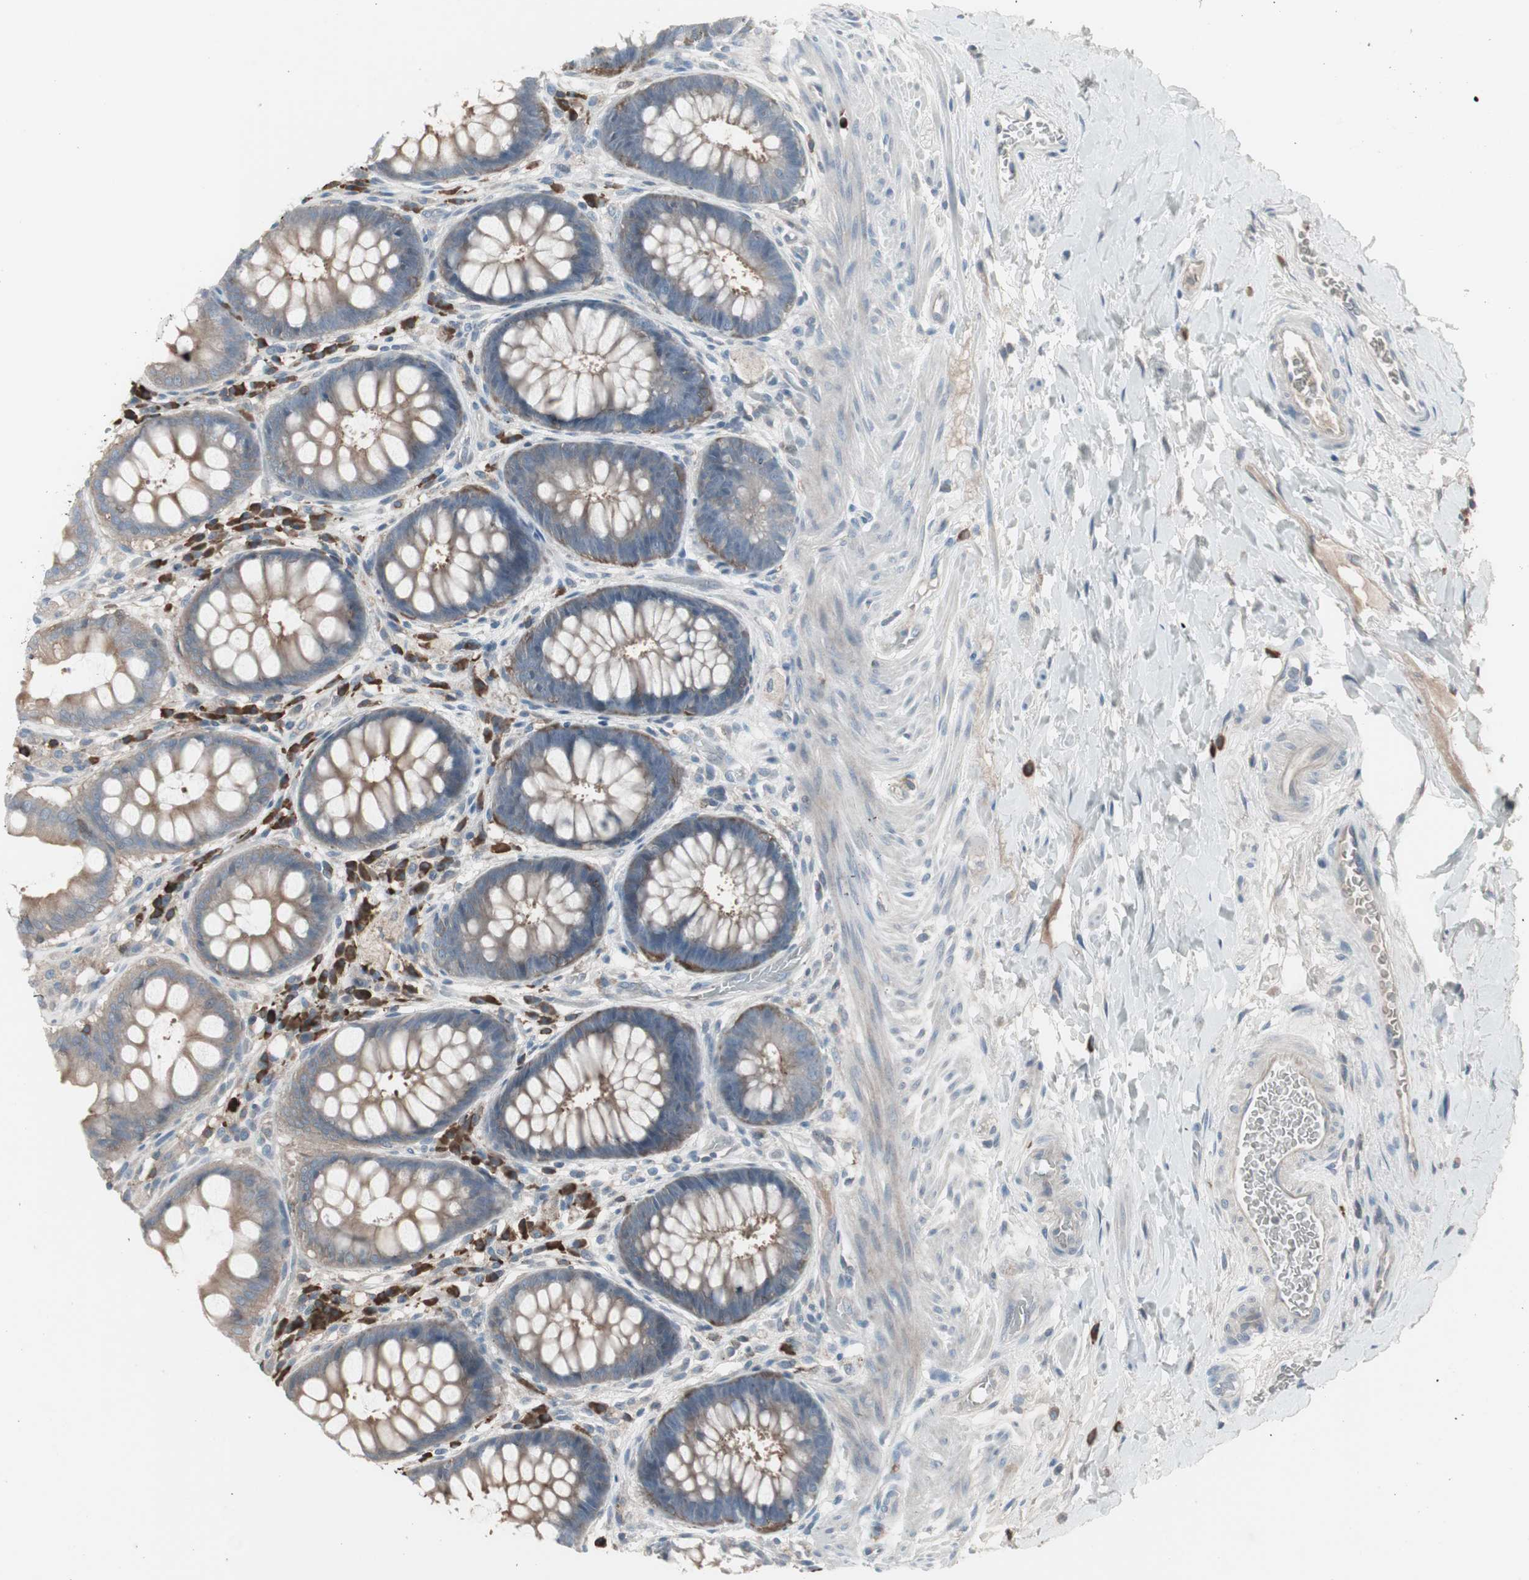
{"staining": {"intensity": "weak", "quantity": ">75%", "location": "cytoplasmic/membranous"}, "tissue": "rectum", "cell_type": "Glandular cells", "image_type": "normal", "snomed": [{"axis": "morphology", "description": "Normal tissue, NOS"}, {"axis": "topography", "description": "Rectum"}], "caption": "Normal rectum exhibits weak cytoplasmic/membranous expression in approximately >75% of glandular cells, visualized by immunohistochemistry.", "gene": "ZSCAN32", "patient": {"sex": "female", "age": 46}}